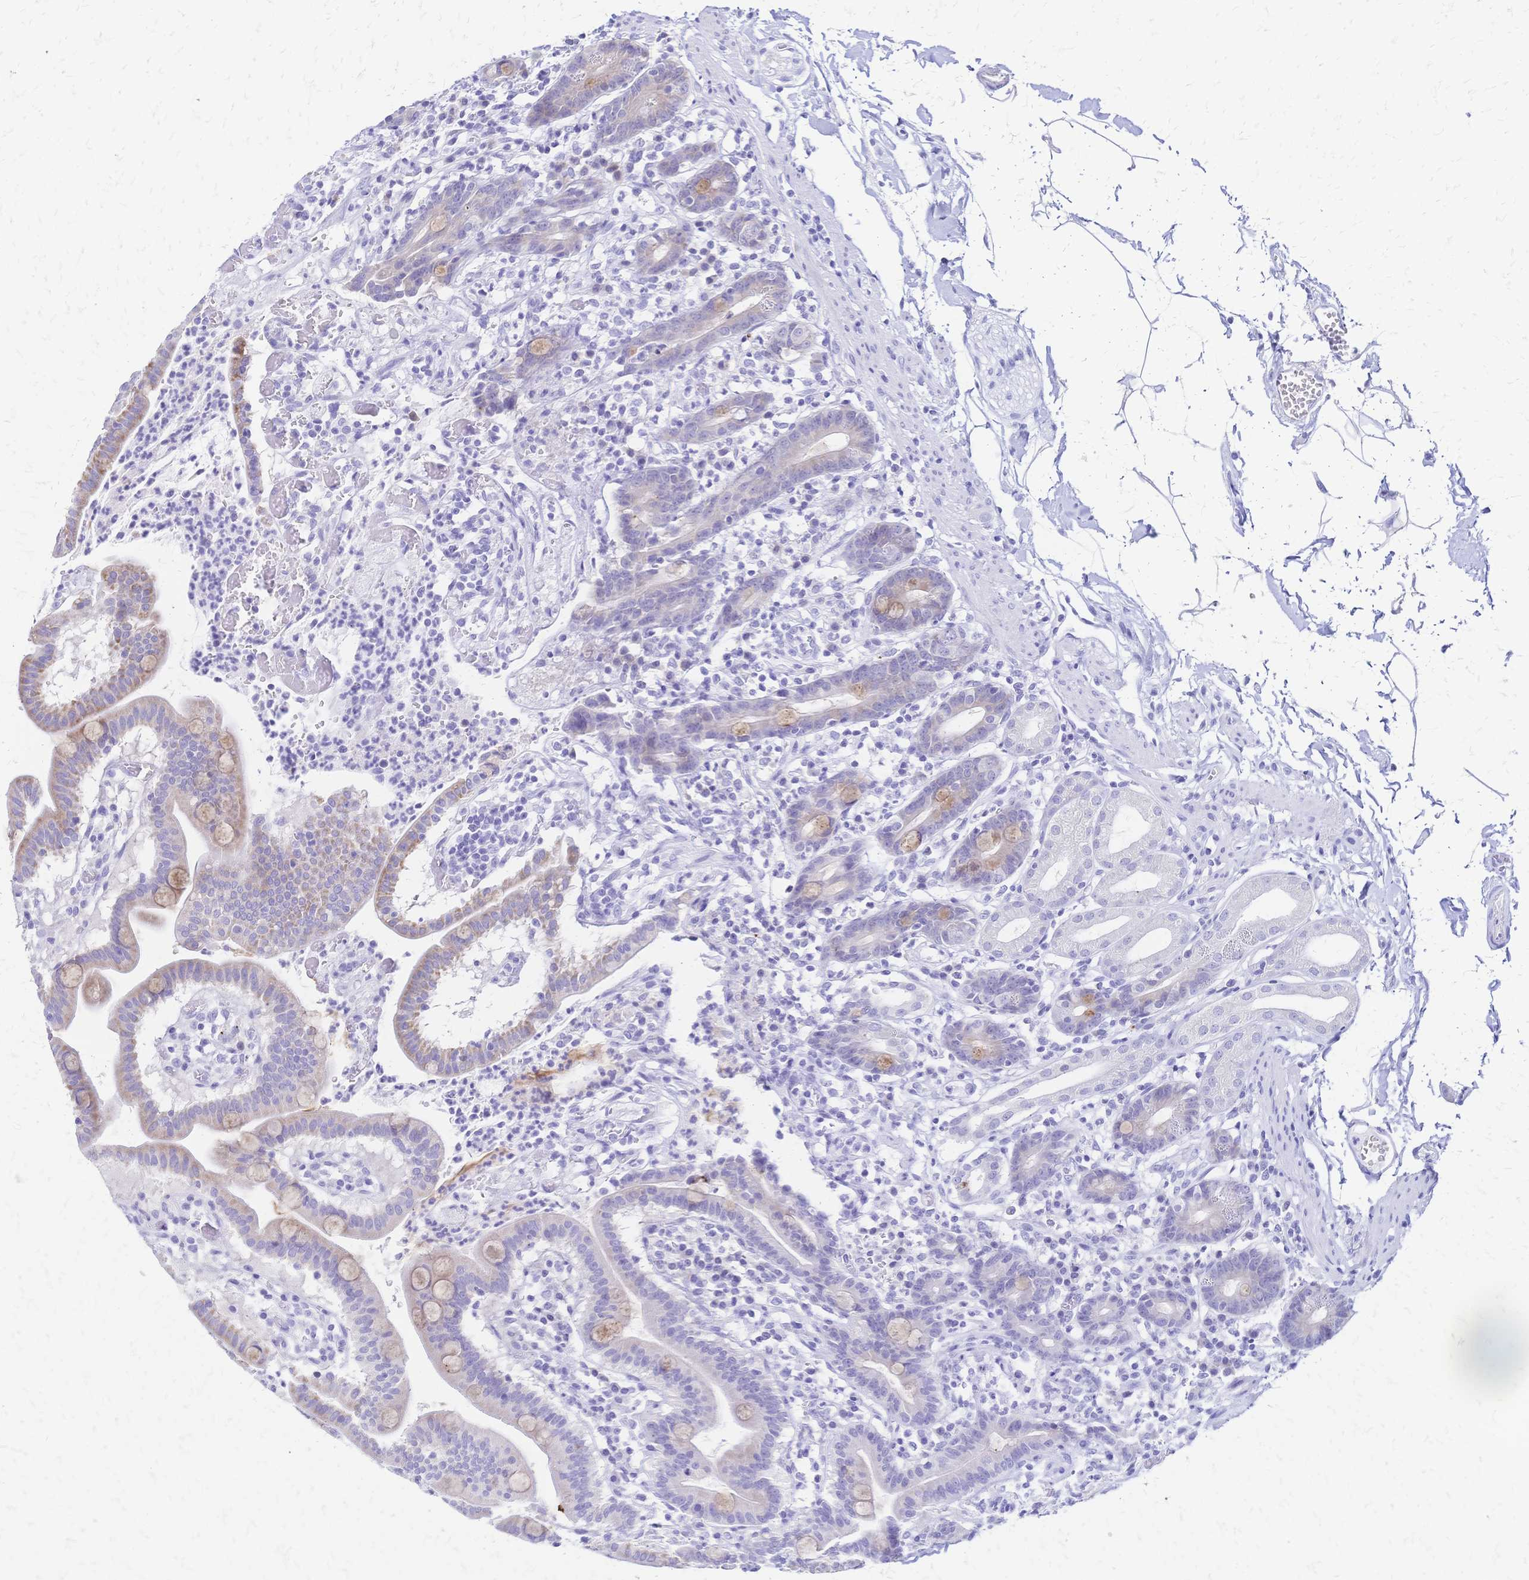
{"staining": {"intensity": "moderate", "quantity": "25%-75%", "location": "cytoplasmic/membranous"}, "tissue": "duodenum", "cell_type": "Glandular cells", "image_type": "normal", "snomed": [{"axis": "morphology", "description": "Normal tissue, NOS"}, {"axis": "topography", "description": "Pancreas"}, {"axis": "topography", "description": "Duodenum"}], "caption": "Glandular cells reveal medium levels of moderate cytoplasmic/membranous positivity in about 25%-75% of cells in unremarkable human duodenum.", "gene": "GRB7", "patient": {"sex": "male", "age": 59}}